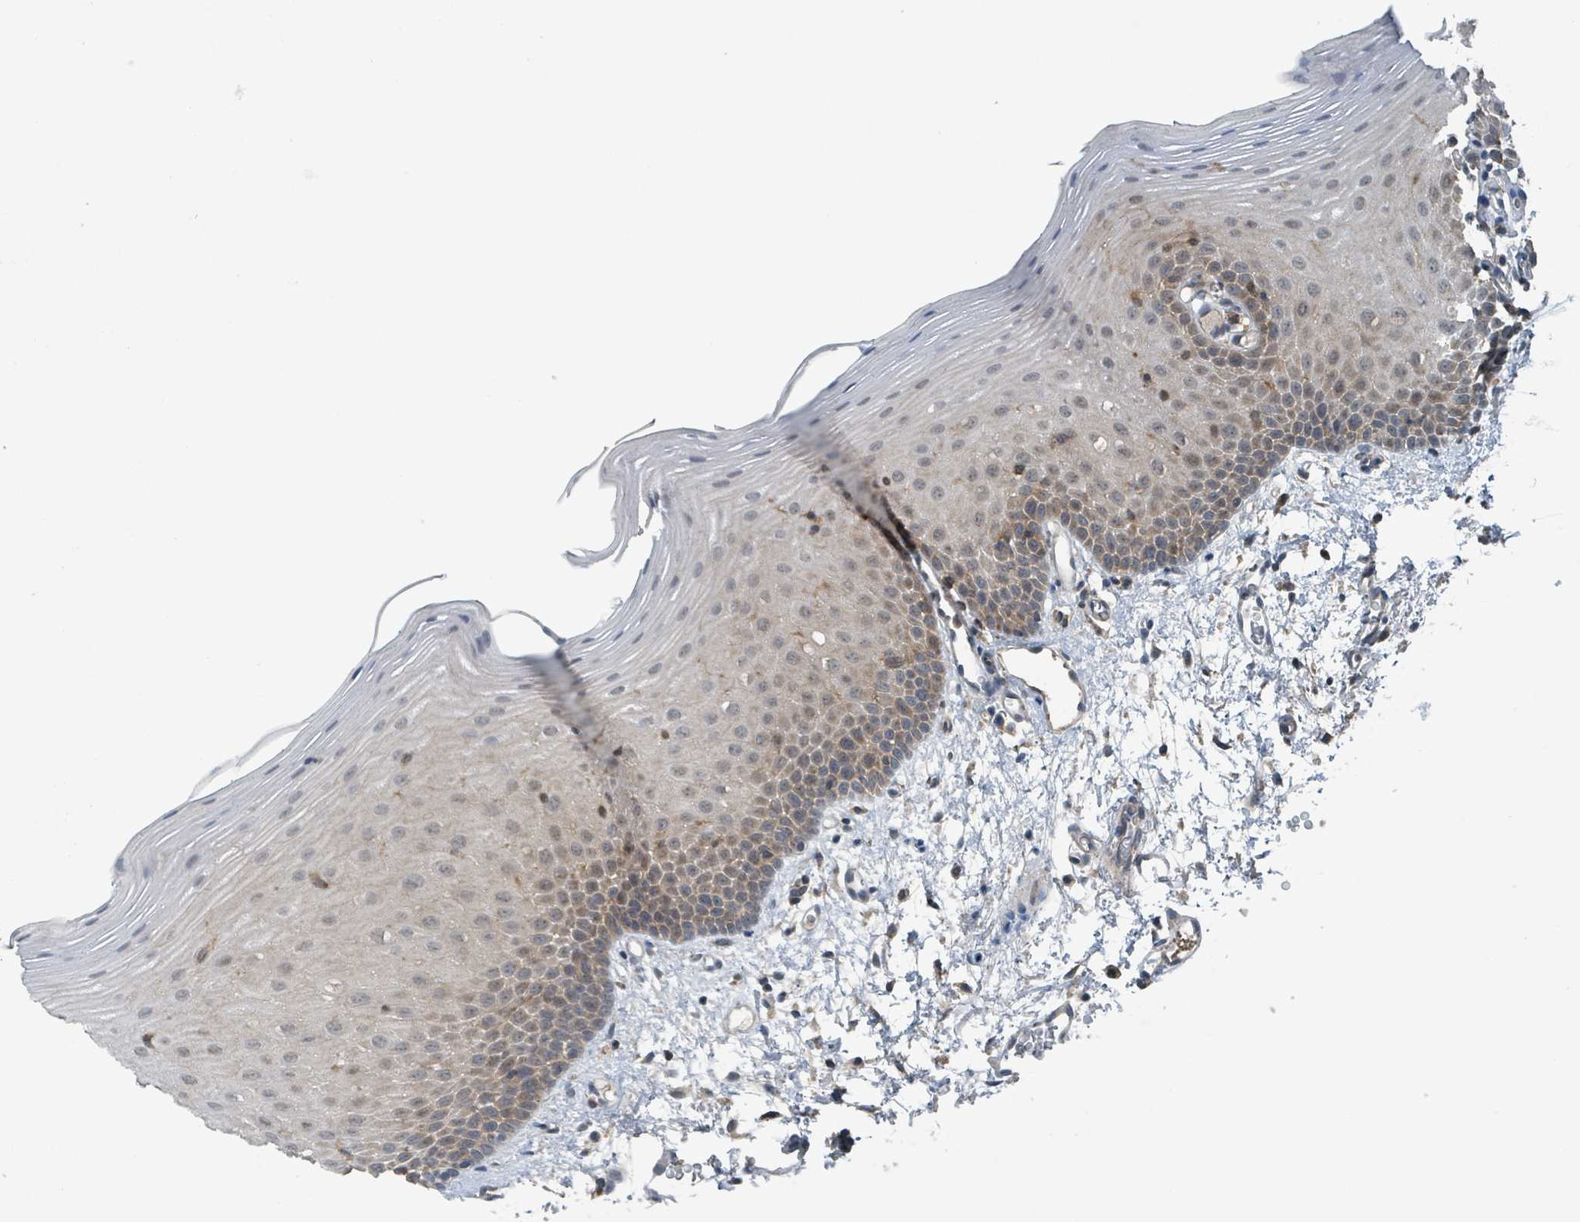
{"staining": {"intensity": "weak", "quantity": "25%-75%", "location": "cytoplasmic/membranous,nuclear"}, "tissue": "oral mucosa", "cell_type": "Squamous epithelial cells", "image_type": "normal", "snomed": [{"axis": "morphology", "description": "Normal tissue, NOS"}, {"axis": "topography", "description": "Oral tissue"}], "caption": "This photomicrograph demonstrates immunohistochemistry staining of normal oral mucosa, with low weak cytoplasmic/membranous,nuclear staining in about 25%-75% of squamous epithelial cells.", "gene": "ACBD4", "patient": {"sex": "female", "age": 70}}